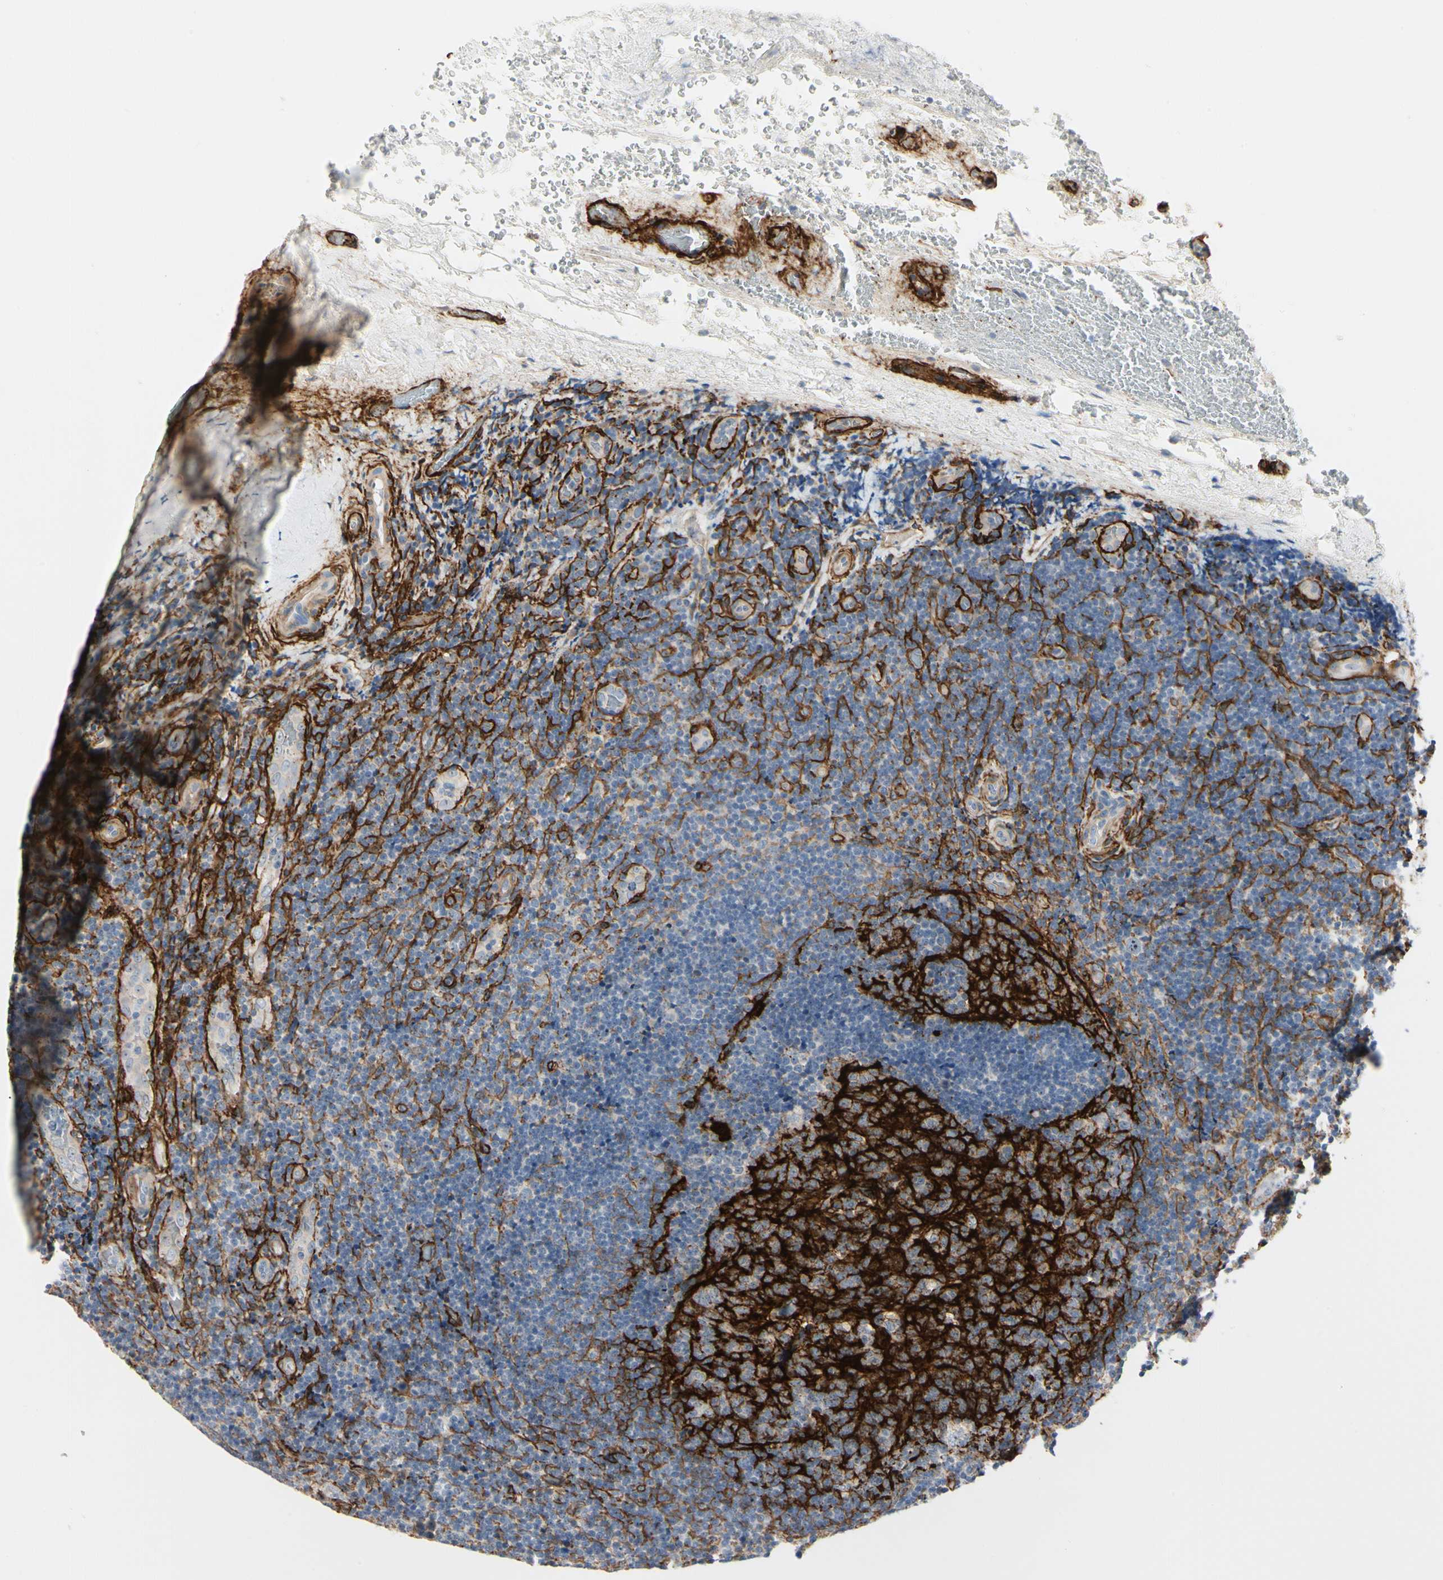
{"staining": {"intensity": "negative", "quantity": "none", "location": "none"}, "tissue": "lymphoma", "cell_type": "Tumor cells", "image_type": "cancer", "snomed": [{"axis": "morphology", "description": "Malignant lymphoma, non-Hodgkin's type, High grade"}, {"axis": "topography", "description": "Tonsil"}], "caption": "Histopathology image shows no significant protein staining in tumor cells of malignant lymphoma, non-Hodgkin's type (high-grade). (DAB immunohistochemistry with hematoxylin counter stain).", "gene": "GGT5", "patient": {"sex": "female", "age": 36}}